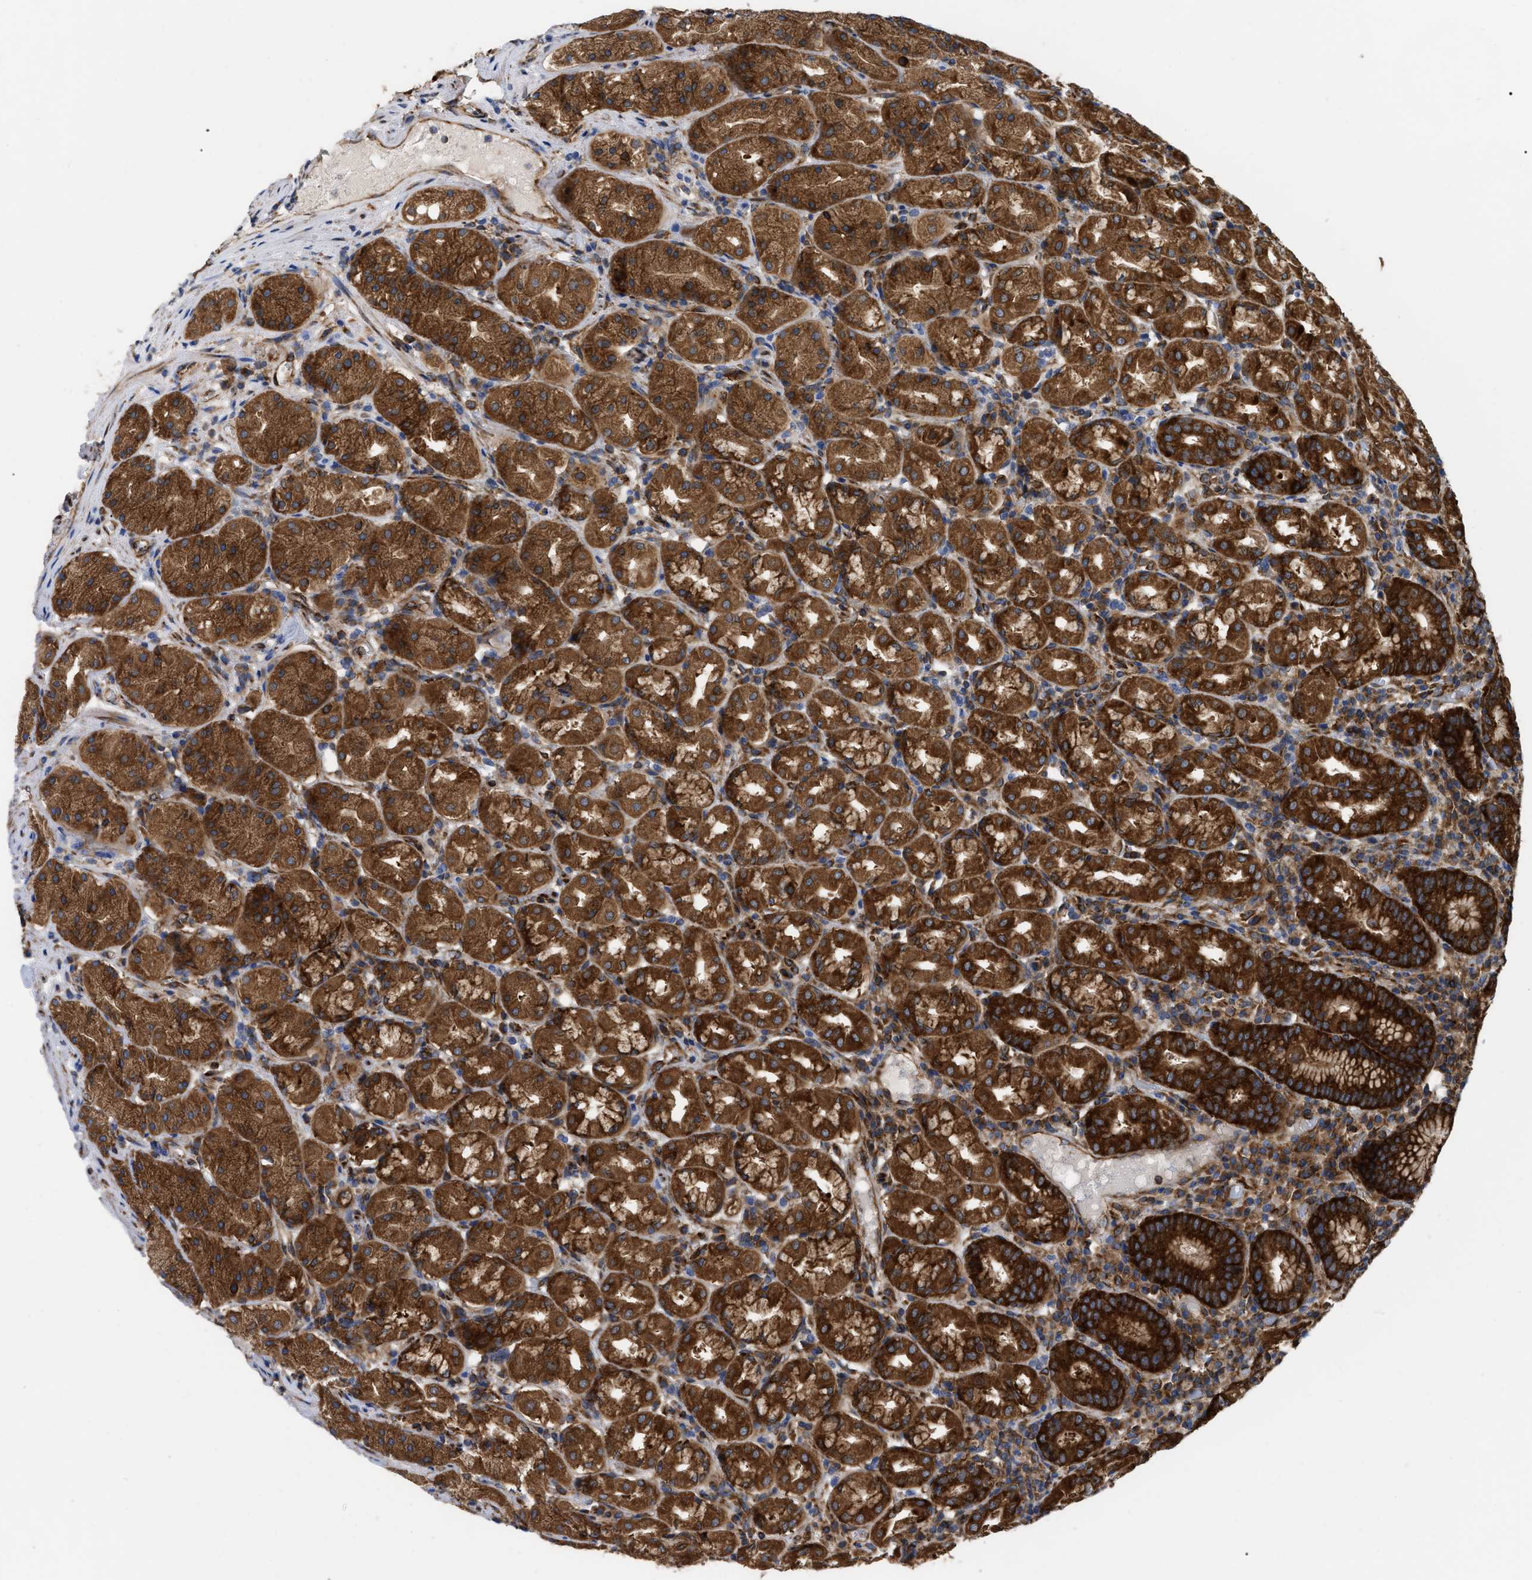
{"staining": {"intensity": "strong", "quantity": ">75%", "location": "cytoplasmic/membranous"}, "tissue": "stomach", "cell_type": "Glandular cells", "image_type": "normal", "snomed": [{"axis": "morphology", "description": "Normal tissue, NOS"}, {"axis": "topography", "description": "Stomach"}, {"axis": "topography", "description": "Stomach, lower"}], "caption": "Immunohistochemical staining of unremarkable human stomach displays strong cytoplasmic/membranous protein expression in approximately >75% of glandular cells.", "gene": "FAM120A", "patient": {"sex": "female", "age": 56}}